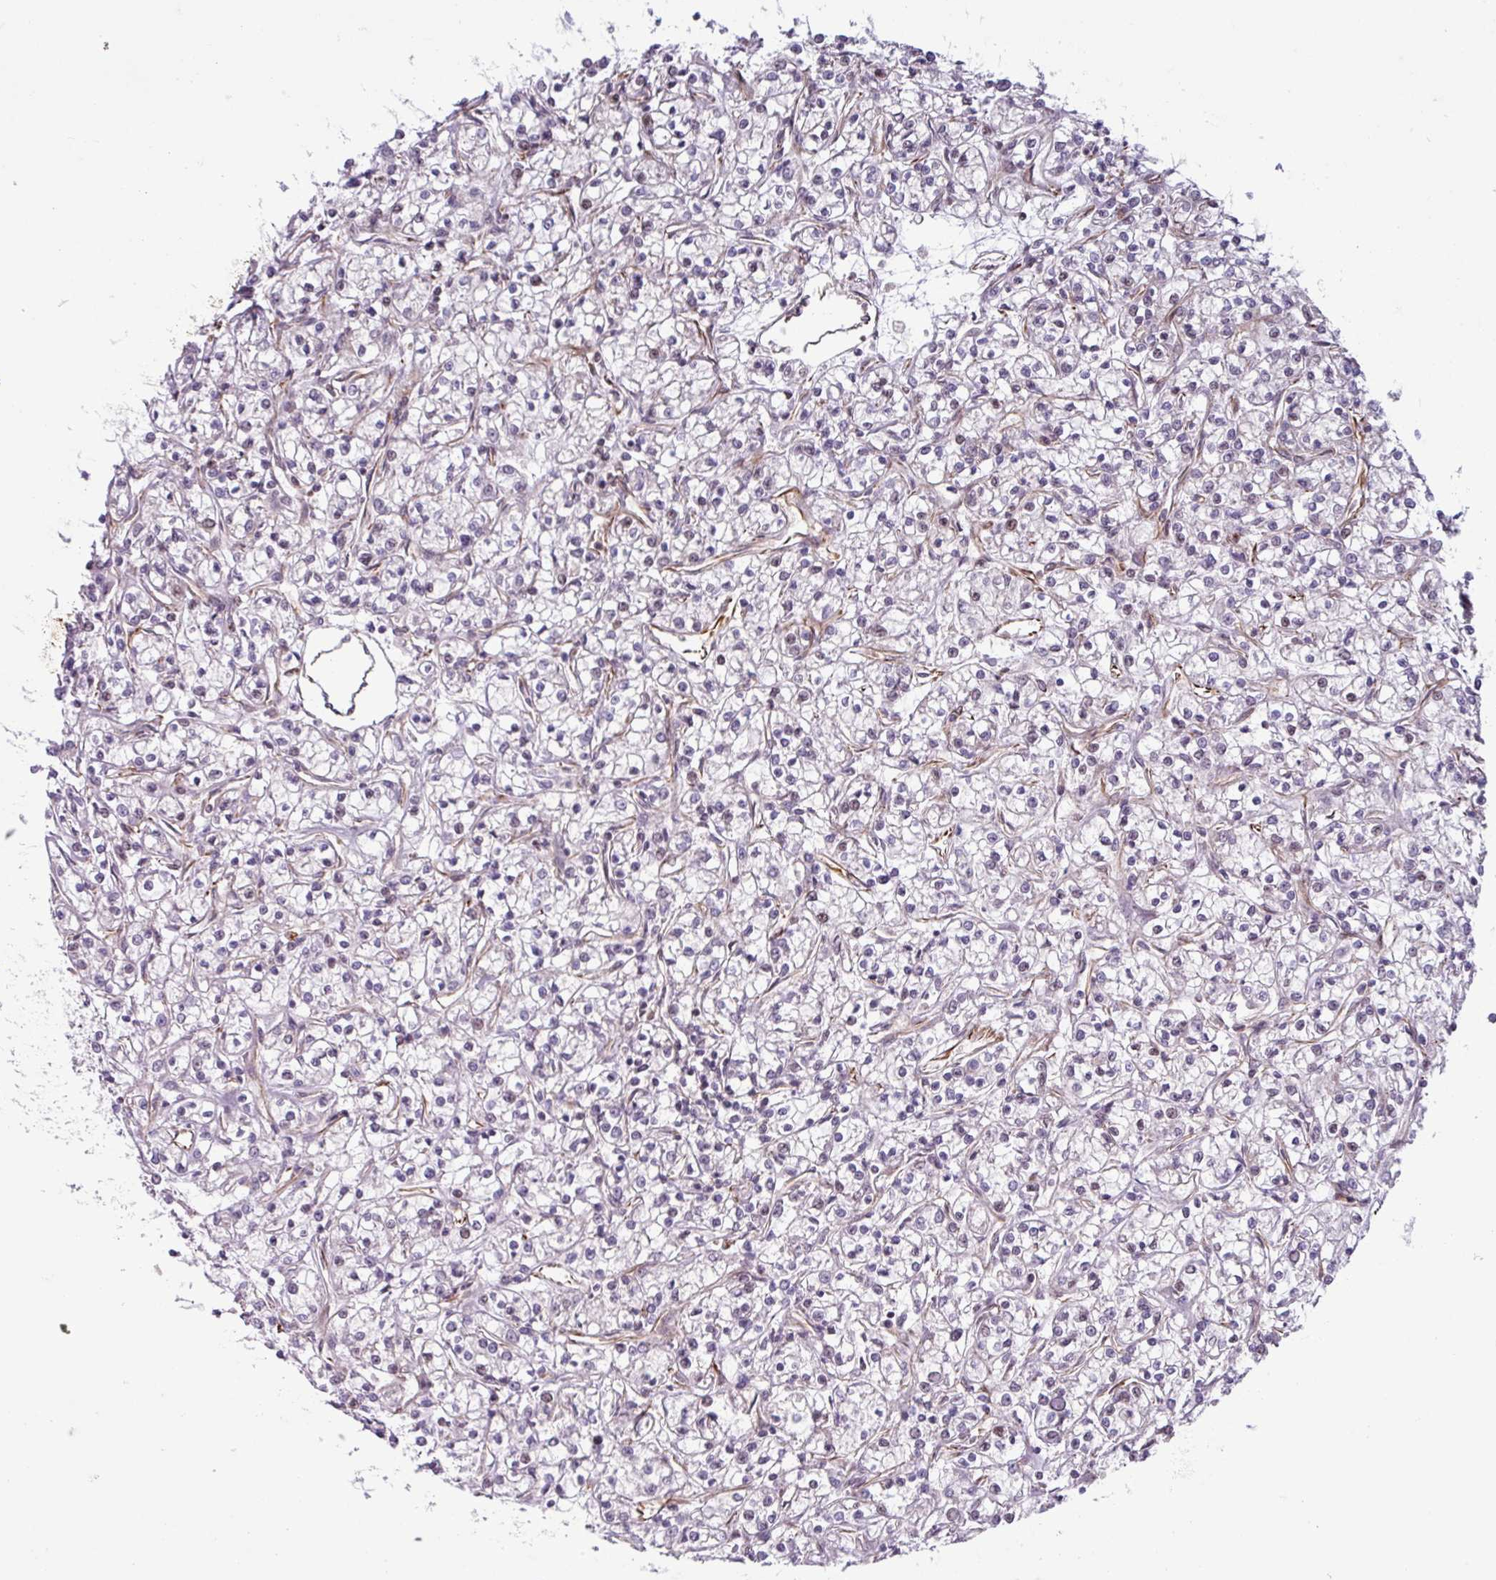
{"staining": {"intensity": "negative", "quantity": "none", "location": "none"}, "tissue": "renal cancer", "cell_type": "Tumor cells", "image_type": "cancer", "snomed": [{"axis": "morphology", "description": "Adenocarcinoma, NOS"}, {"axis": "topography", "description": "Kidney"}], "caption": "A high-resolution micrograph shows IHC staining of renal cancer (adenocarcinoma), which reveals no significant positivity in tumor cells.", "gene": "CHD3", "patient": {"sex": "female", "age": 59}}